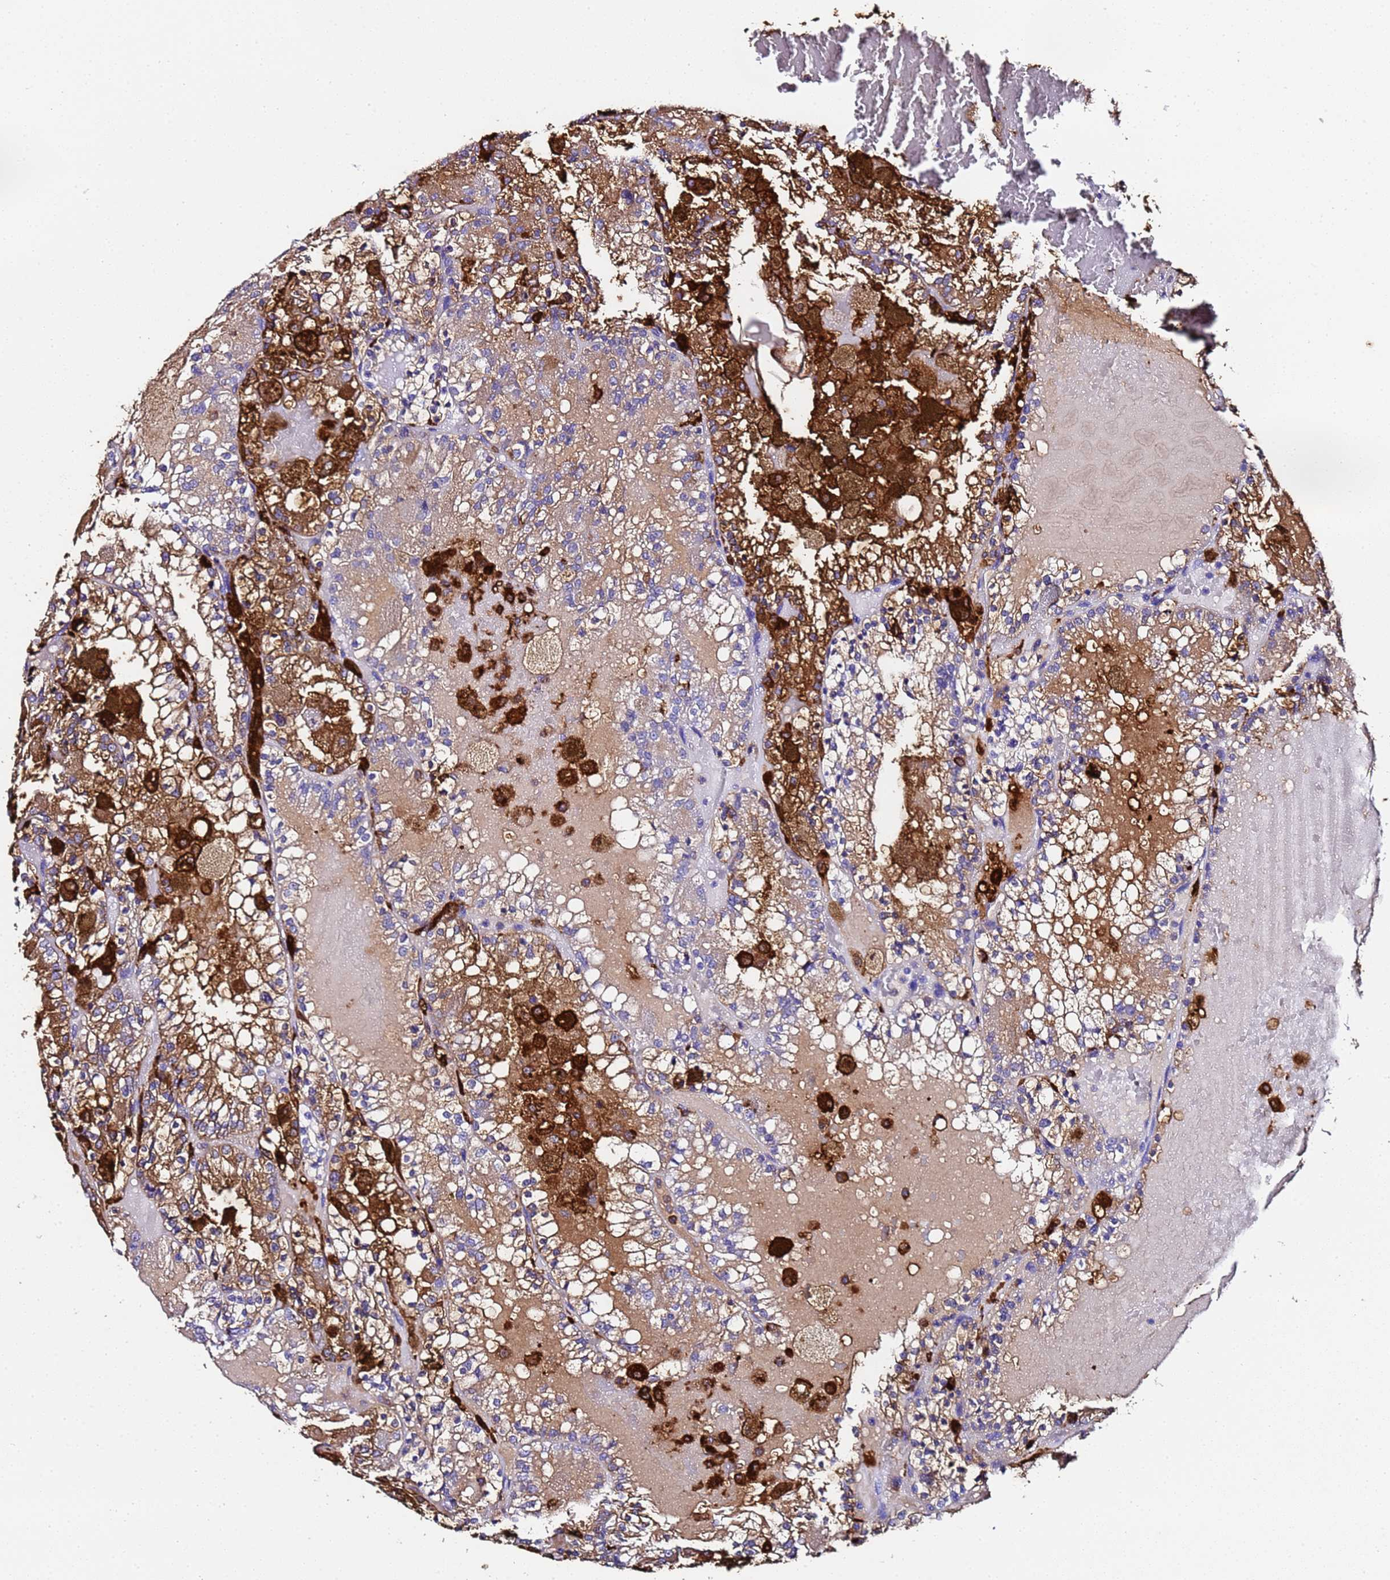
{"staining": {"intensity": "strong", "quantity": "25%-75%", "location": "cytoplasmic/membranous"}, "tissue": "renal cancer", "cell_type": "Tumor cells", "image_type": "cancer", "snomed": [{"axis": "morphology", "description": "Adenocarcinoma, NOS"}, {"axis": "topography", "description": "Kidney"}], "caption": "Immunohistochemistry (IHC) of human renal cancer (adenocarcinoma) reveals high levels of strong cytoplasmic/membranous positivity in about 25%-75% of tumor cells.", "gene": "FTL", "patient": {"sex": "female", "age": 56}}